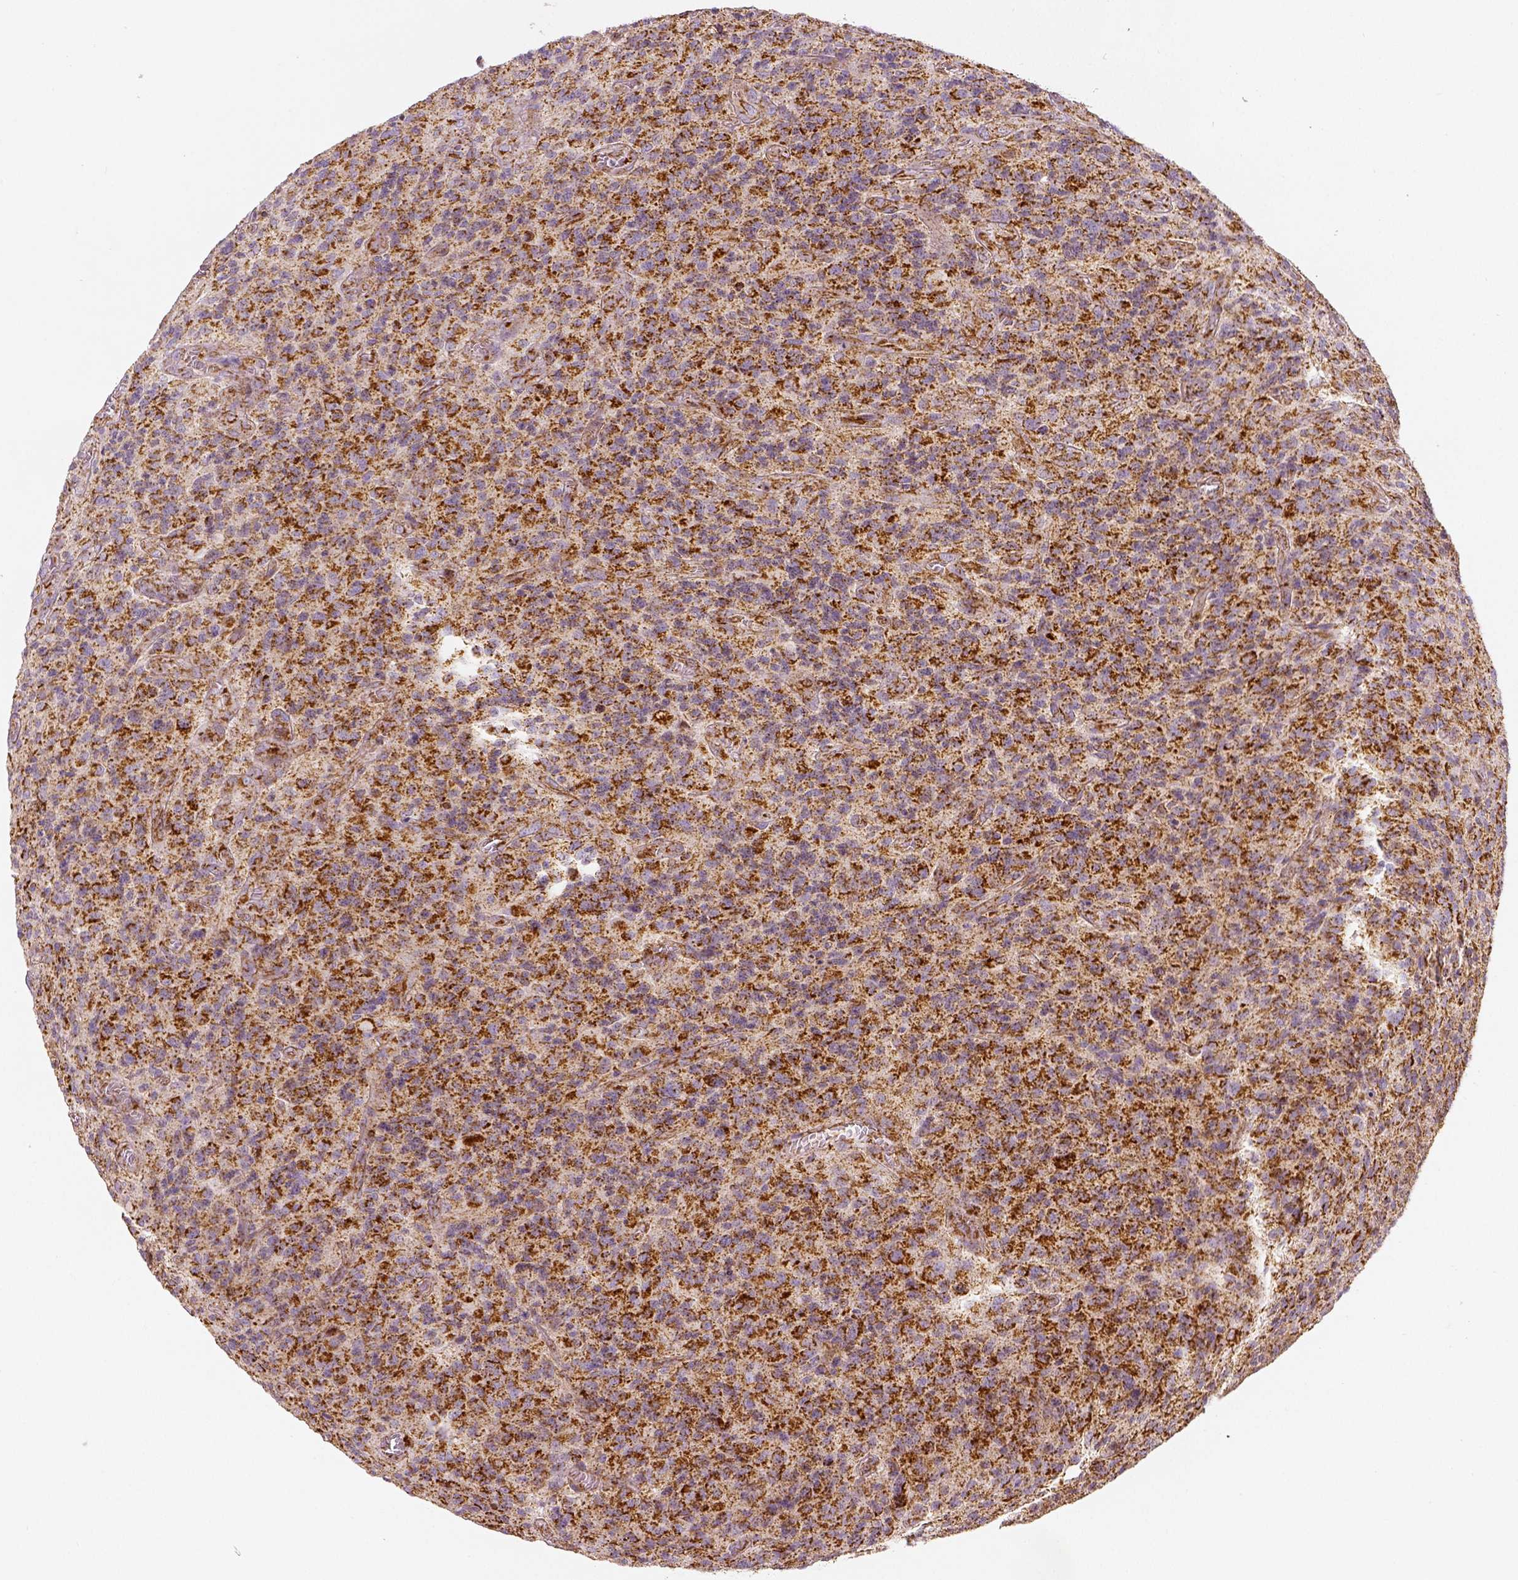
{"staining": {"intensity": "strong", "quantity": ">75%", "location": "cytoplasmic/membranous"}, "tissue": "glioma", "cell_type": "Tumor cells", "image_type": "cancer", "snomed": [{"axis": "morphology", "description": "Glioma, malignant, High grade"}, {"axis": "topography", "description": "Brain"}], "caption": "IHC (DAB (3,3'-diaminobenzidine)) staining of human glioma displays strong cytoplasmic/membranous protein staining in about >75% of tumor cells. The staining is performed using DAB (3,3'-diaminobenzidine) brown chromogen to label protein expression. The nuclei are counter-stained blue using hematoxylin.", "gene": "PGAM5", "patient": {"sex": "male", "age": 76}}